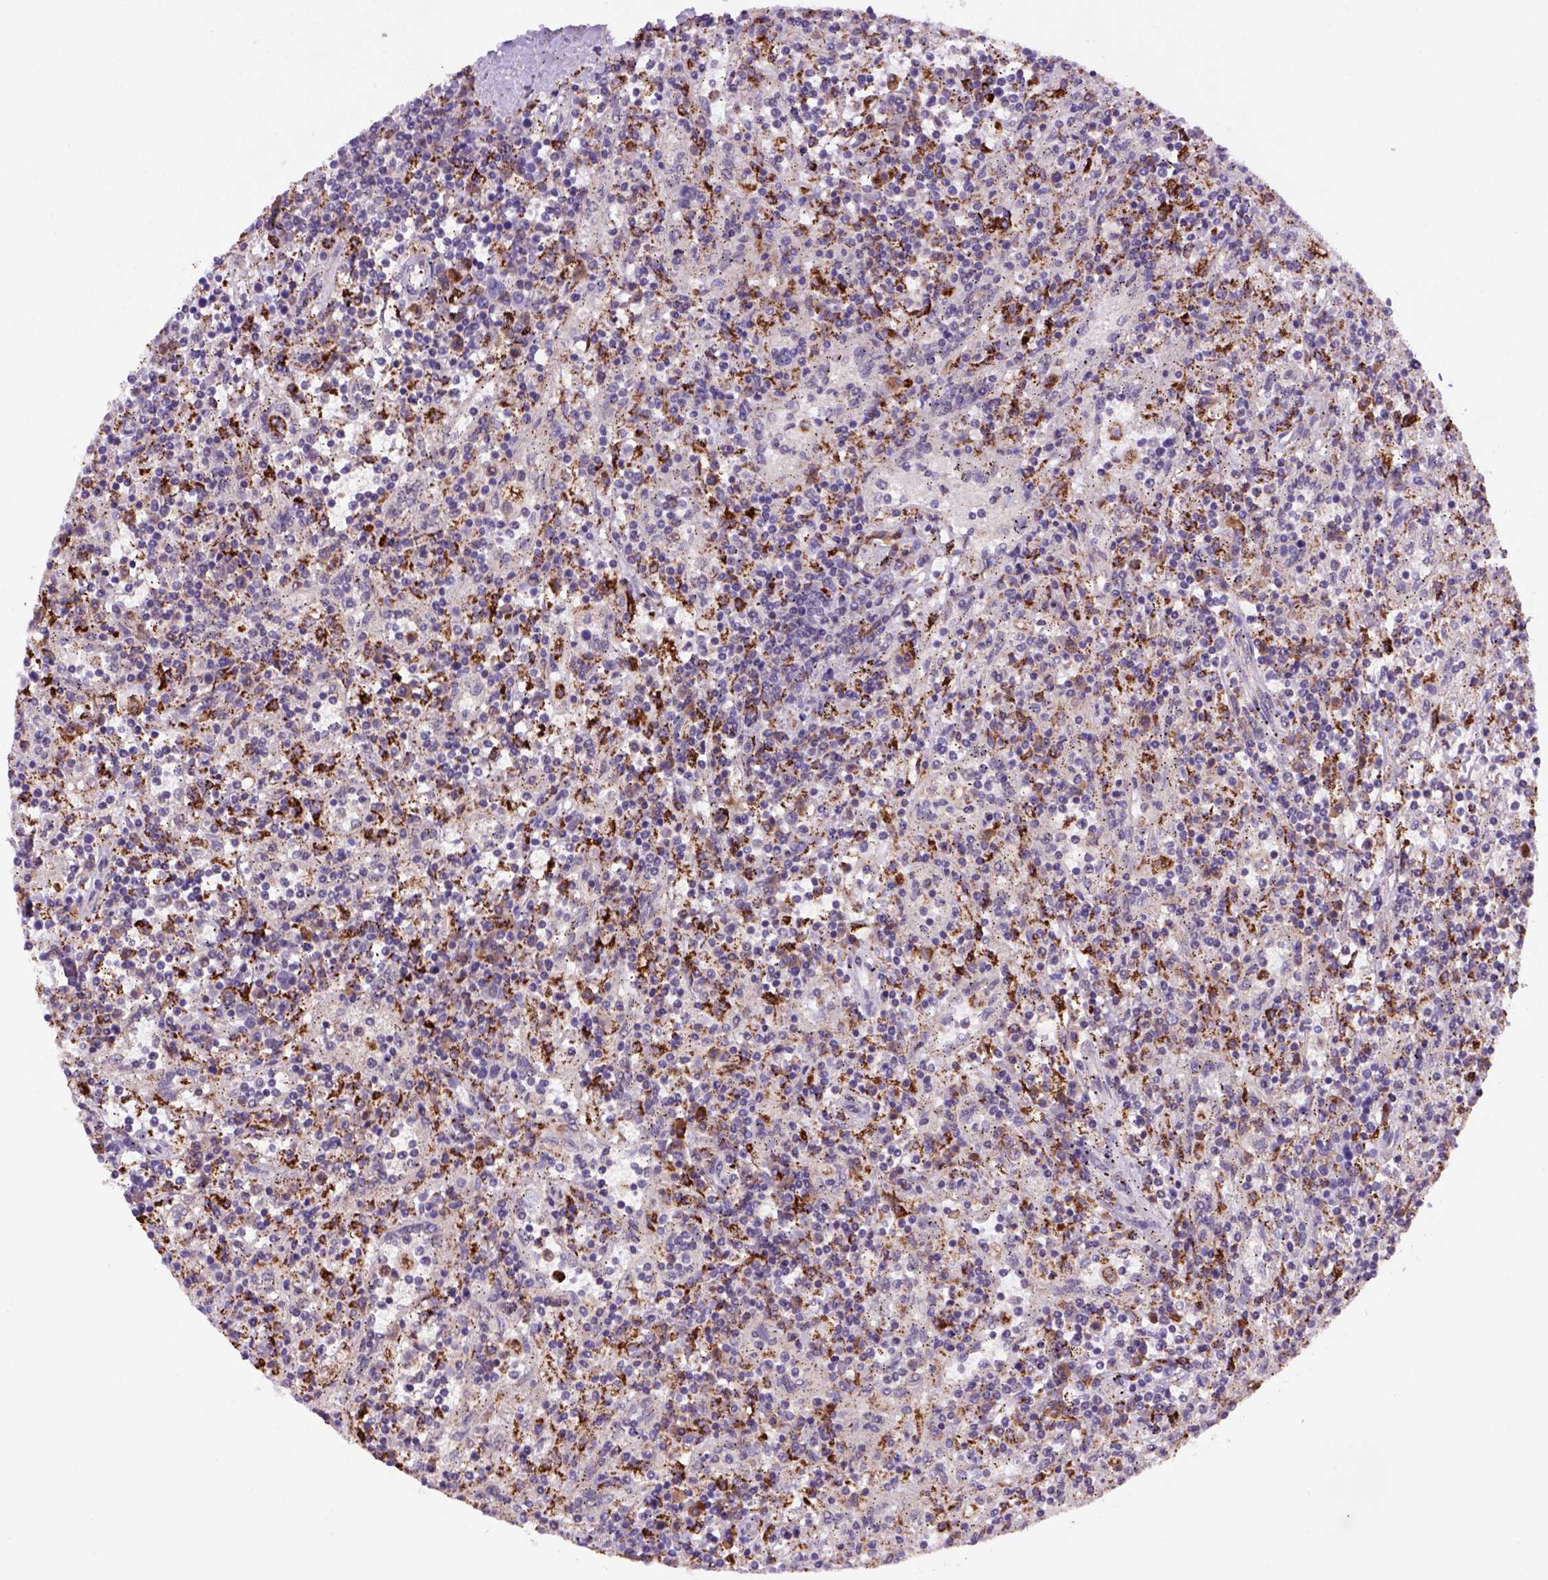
{"staining": {"intensity": "strong", "quantity": "25%-75%", "location": "cytoplasmic/membranous"}, "tissue": "lymphoma", "cell_type": "Tumor cells", "image_type": "cancer", "snomed": [{"axis": "morphology", "description": "Malignant lymphoma, non-Hodgkin's type, Low grade"}, {"axis": "topography", "description": "Spleen"}], "caption": "Immunohistochemistry (IHC) image of lymphoma stained for a protein (brown), which reveals high levels of strong cytoplasmic/membranous expression in approximately 25%-75% of tumor cells.", "gene": "FZD7", "patient": {"sex": "male", "age": 62}}